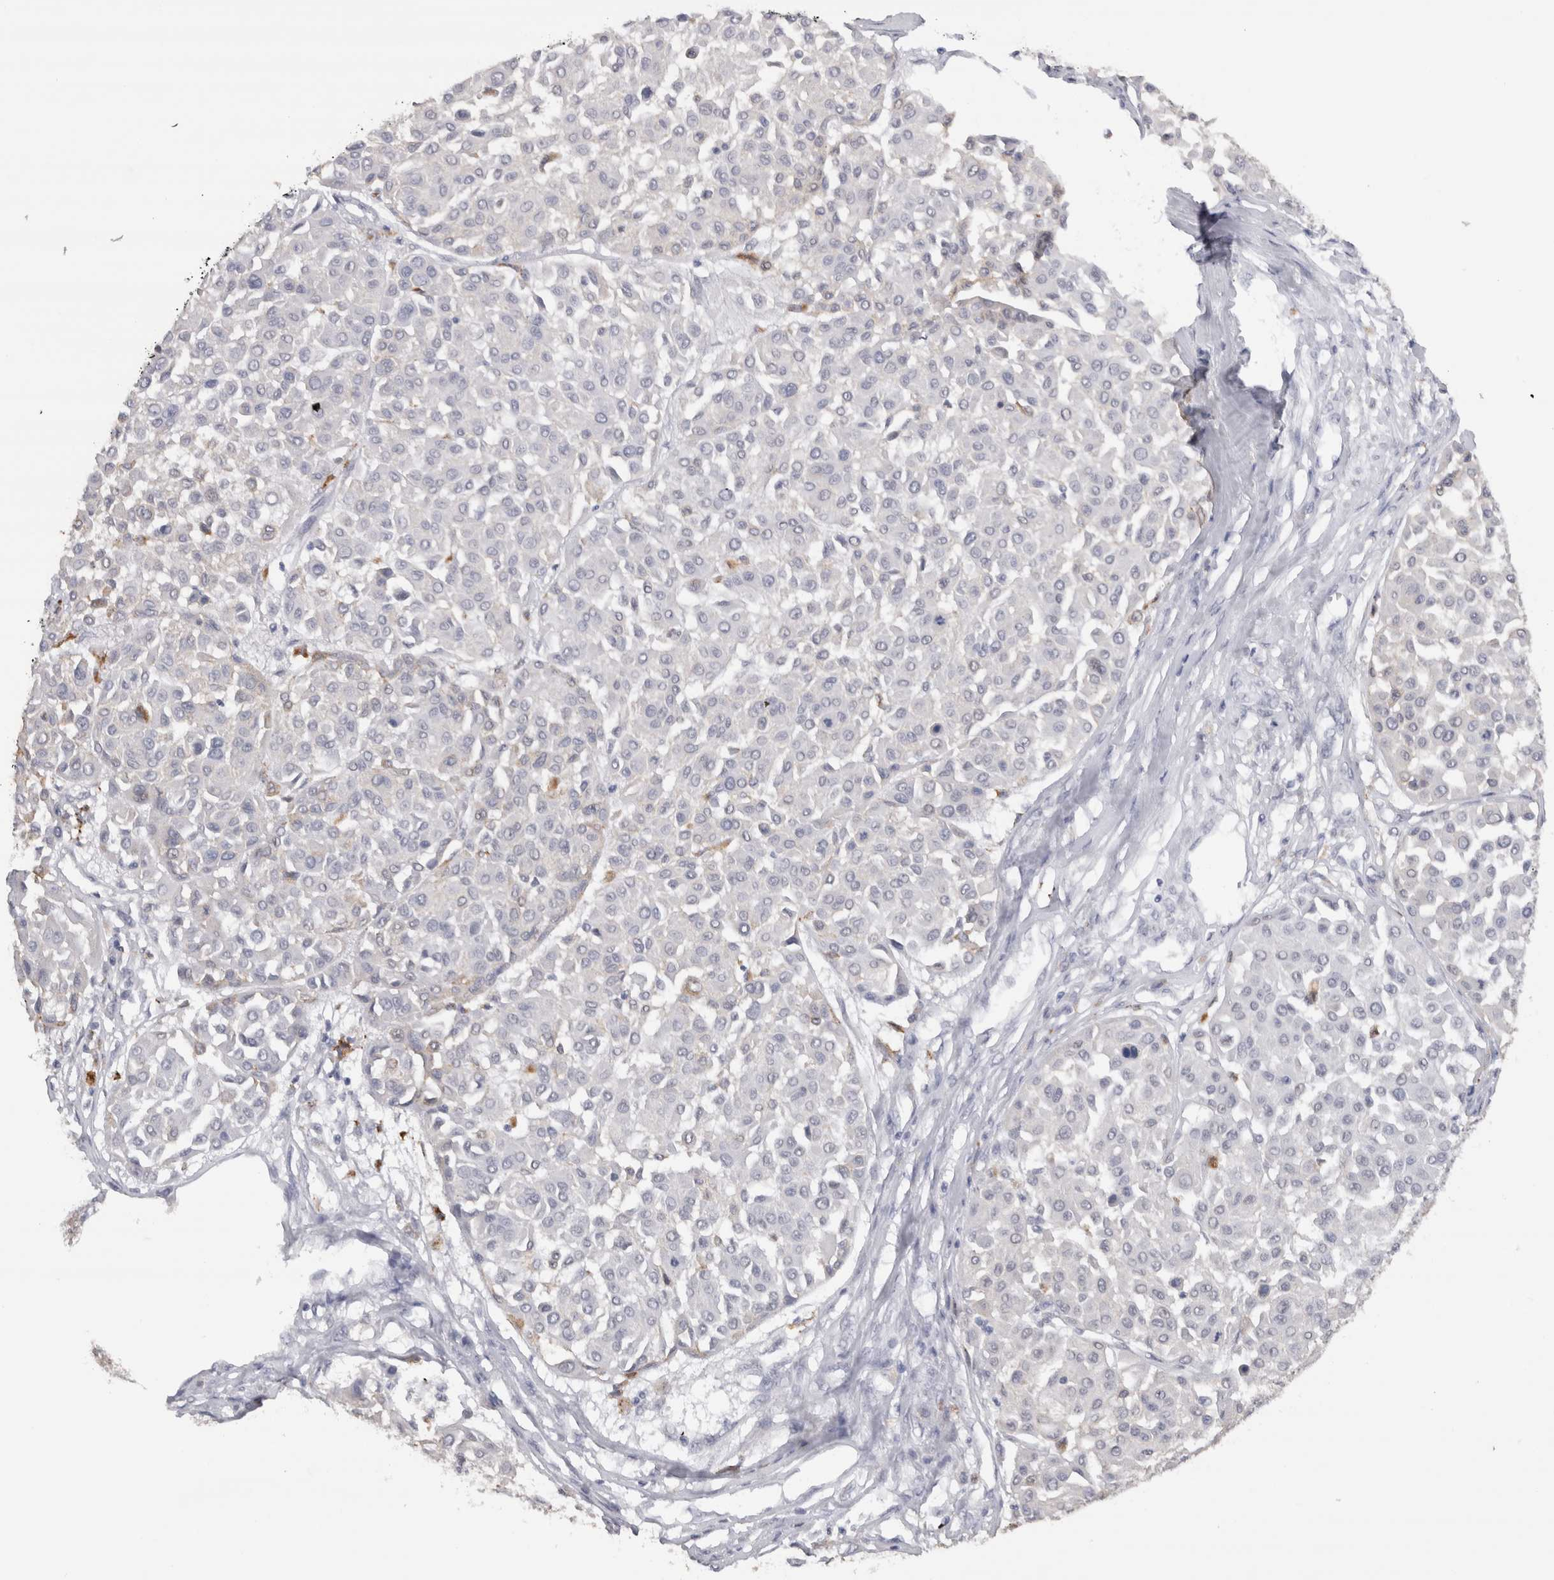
{"staining": {"intensity": "negative", "quantity": "none", "location": "none"}, "tissue": "melanoma", "cell_type": "Tumor cells", "image_type": "cancer", "snomed": [{"axis": "morphology", "description": "Malignant melanoma, Metastatic site"}, {"axis": "topography", "description": "Soft tissue"}], "caption": "The immunohistochemistry micrograph has no significant expression in tumor cells of melanoma tissue.", "gene": "CDH17", "patient": {"sex": "male", "age": 41}}